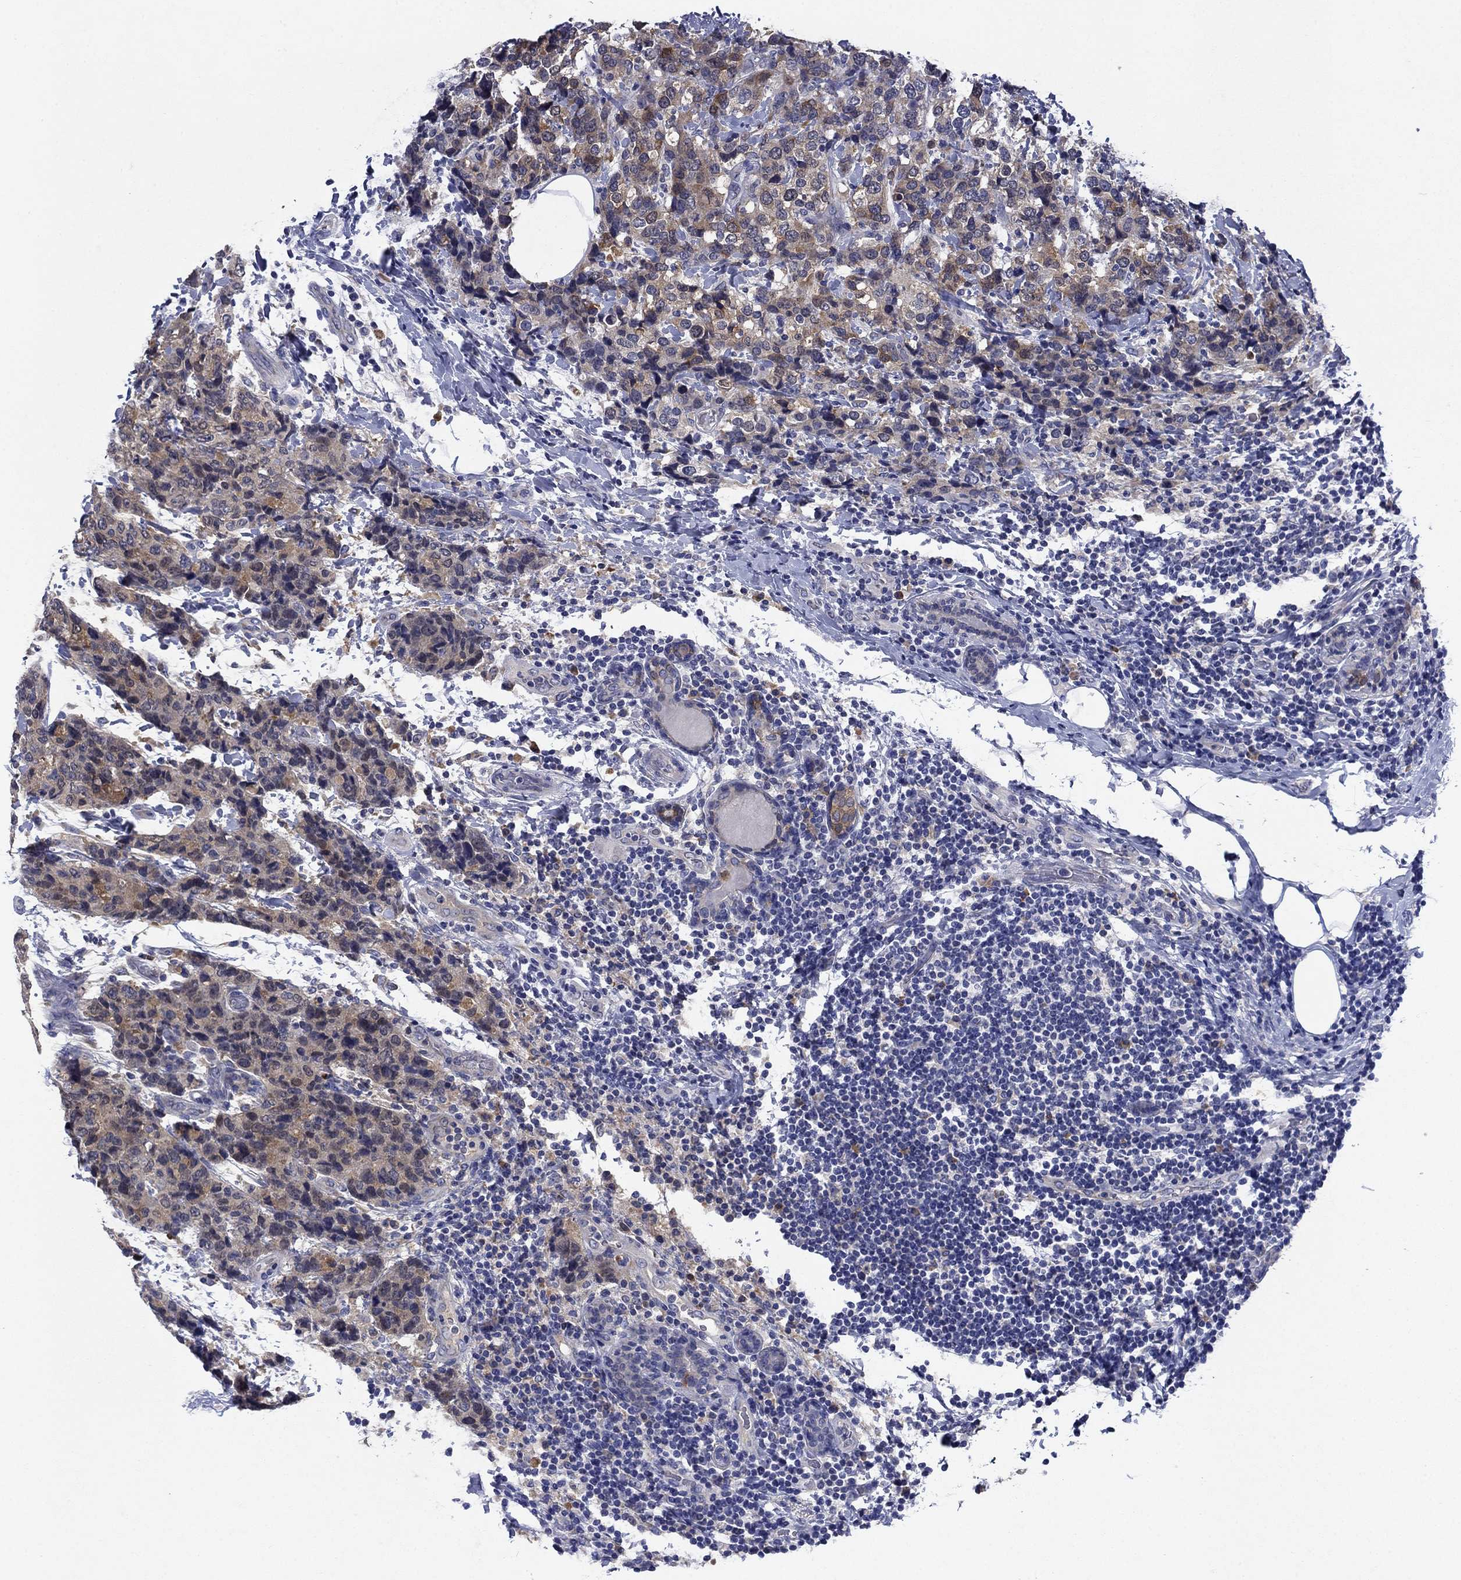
{"staining": {"intensity": "weak", "quantity": "25%-75%", "location": "cytoplasmic/membranous"}, "tissue": "breast cancer", "cell_type": "Tumor cells", "image_type": "cancer", "snomed": [{"axis": "morphology", "description": "Lobular carcinoma"}, {"axis": "topography", "description": "Breast"}], "caption": "A brown stain shows weak cytoplasmic/membranous staining of a protein in breast cancer tumor cells.", "gene": "SULT2B1", "patient": {"sex": "female", "age": 59}}